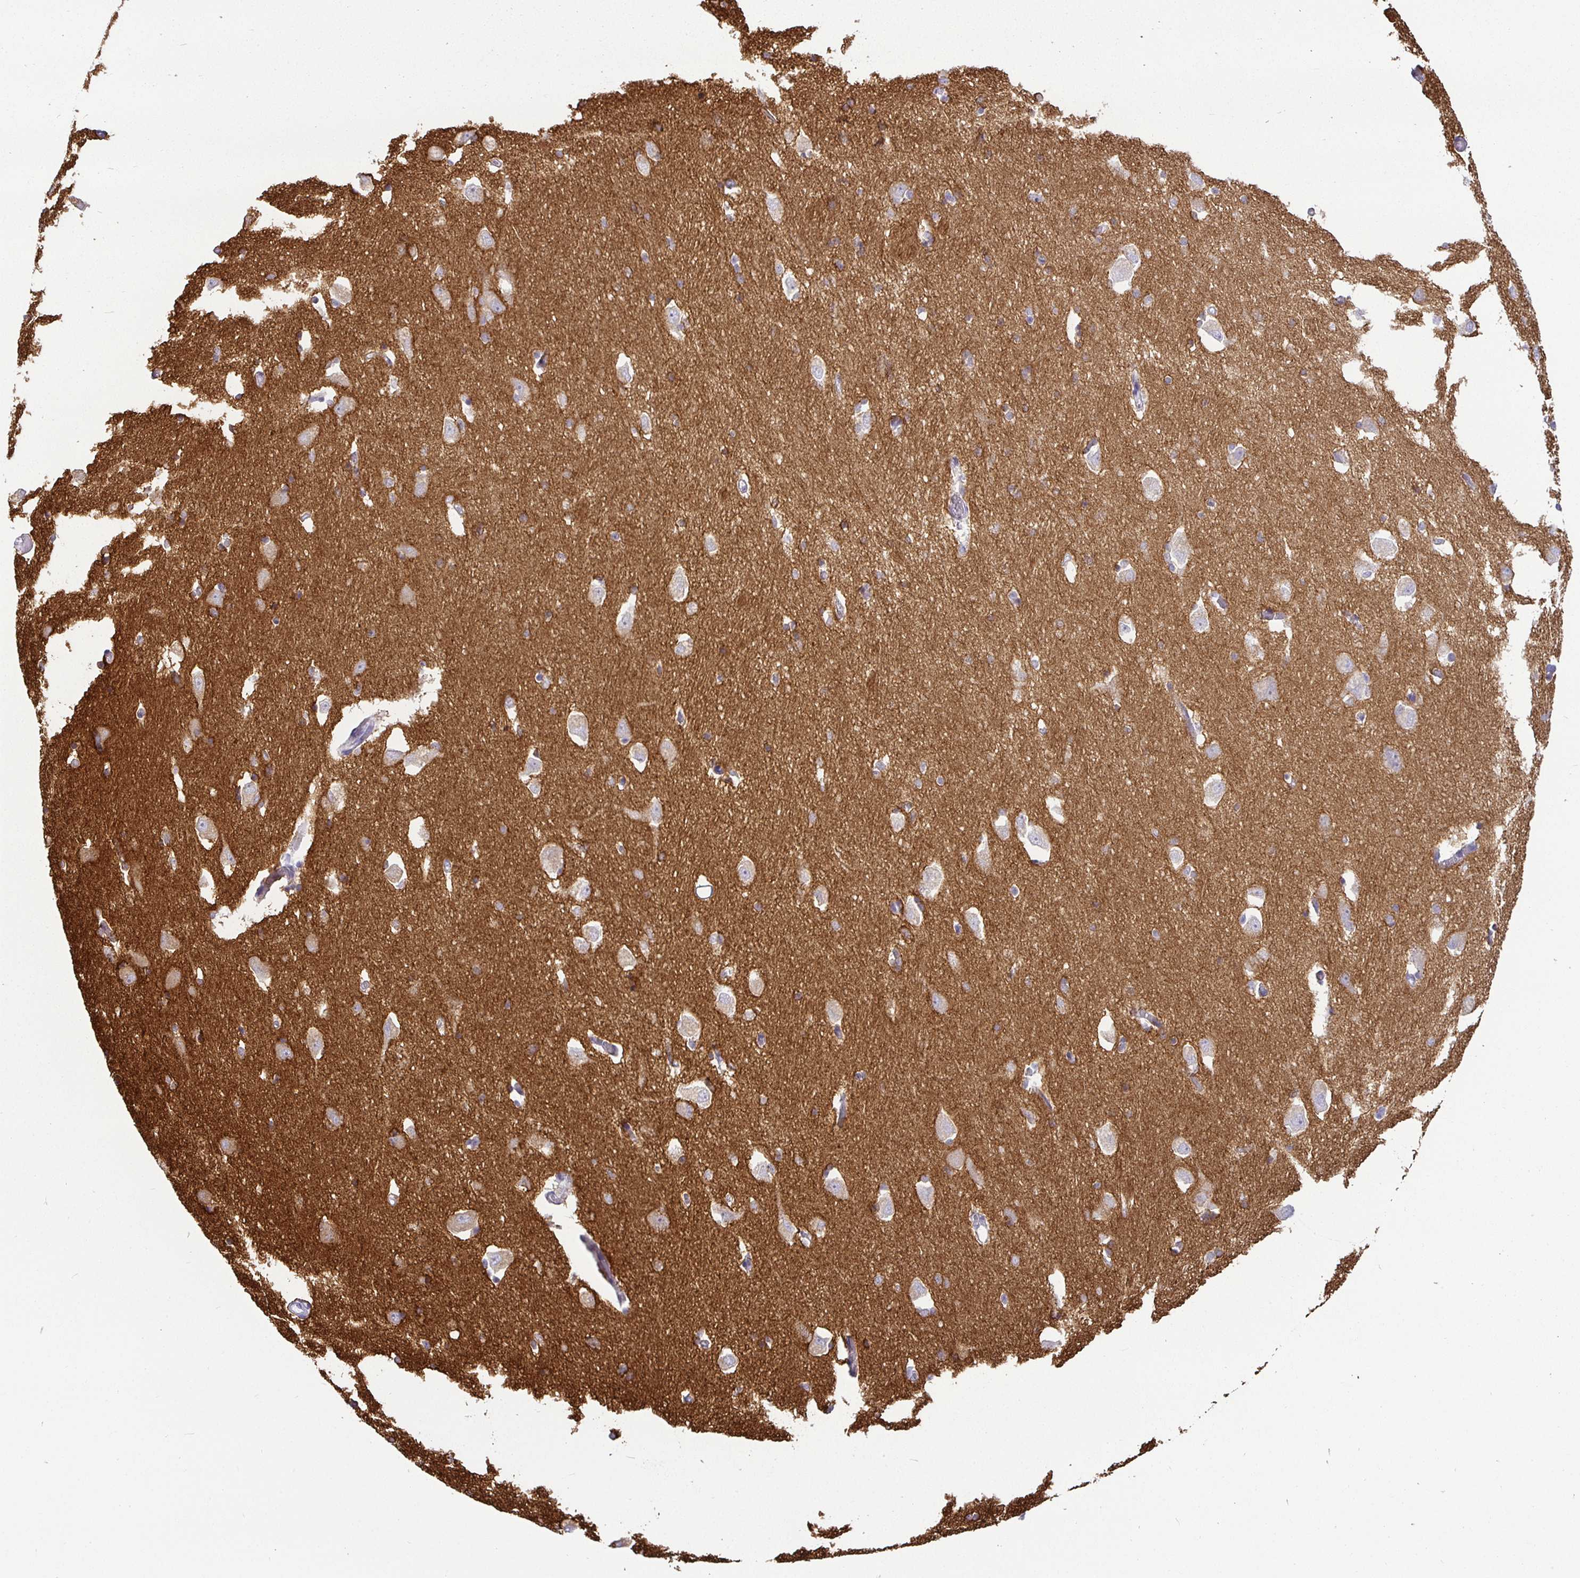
{"staining": {"intensity": "negative", "quantity": "none", "location": "none"}, "tissue": "caudate", "cell_type": "Glial cells", "image_type": "normal", "snomed": [{"axis": "morphology", "description": "Normal tissue, NOS"}, {"axis": "topography", "description": "Lateral ventricle wall"}, {"axis": "topography", "description": "Hippocampus"}], "caption": "Immunohistochemistry (IHC) photomicrograph of normal caudate: caudate stained with DAB reveals no significant protein expression in glial cells.", "gene": "SIRPA", "patient": {"sex": "female", "age": 63}}